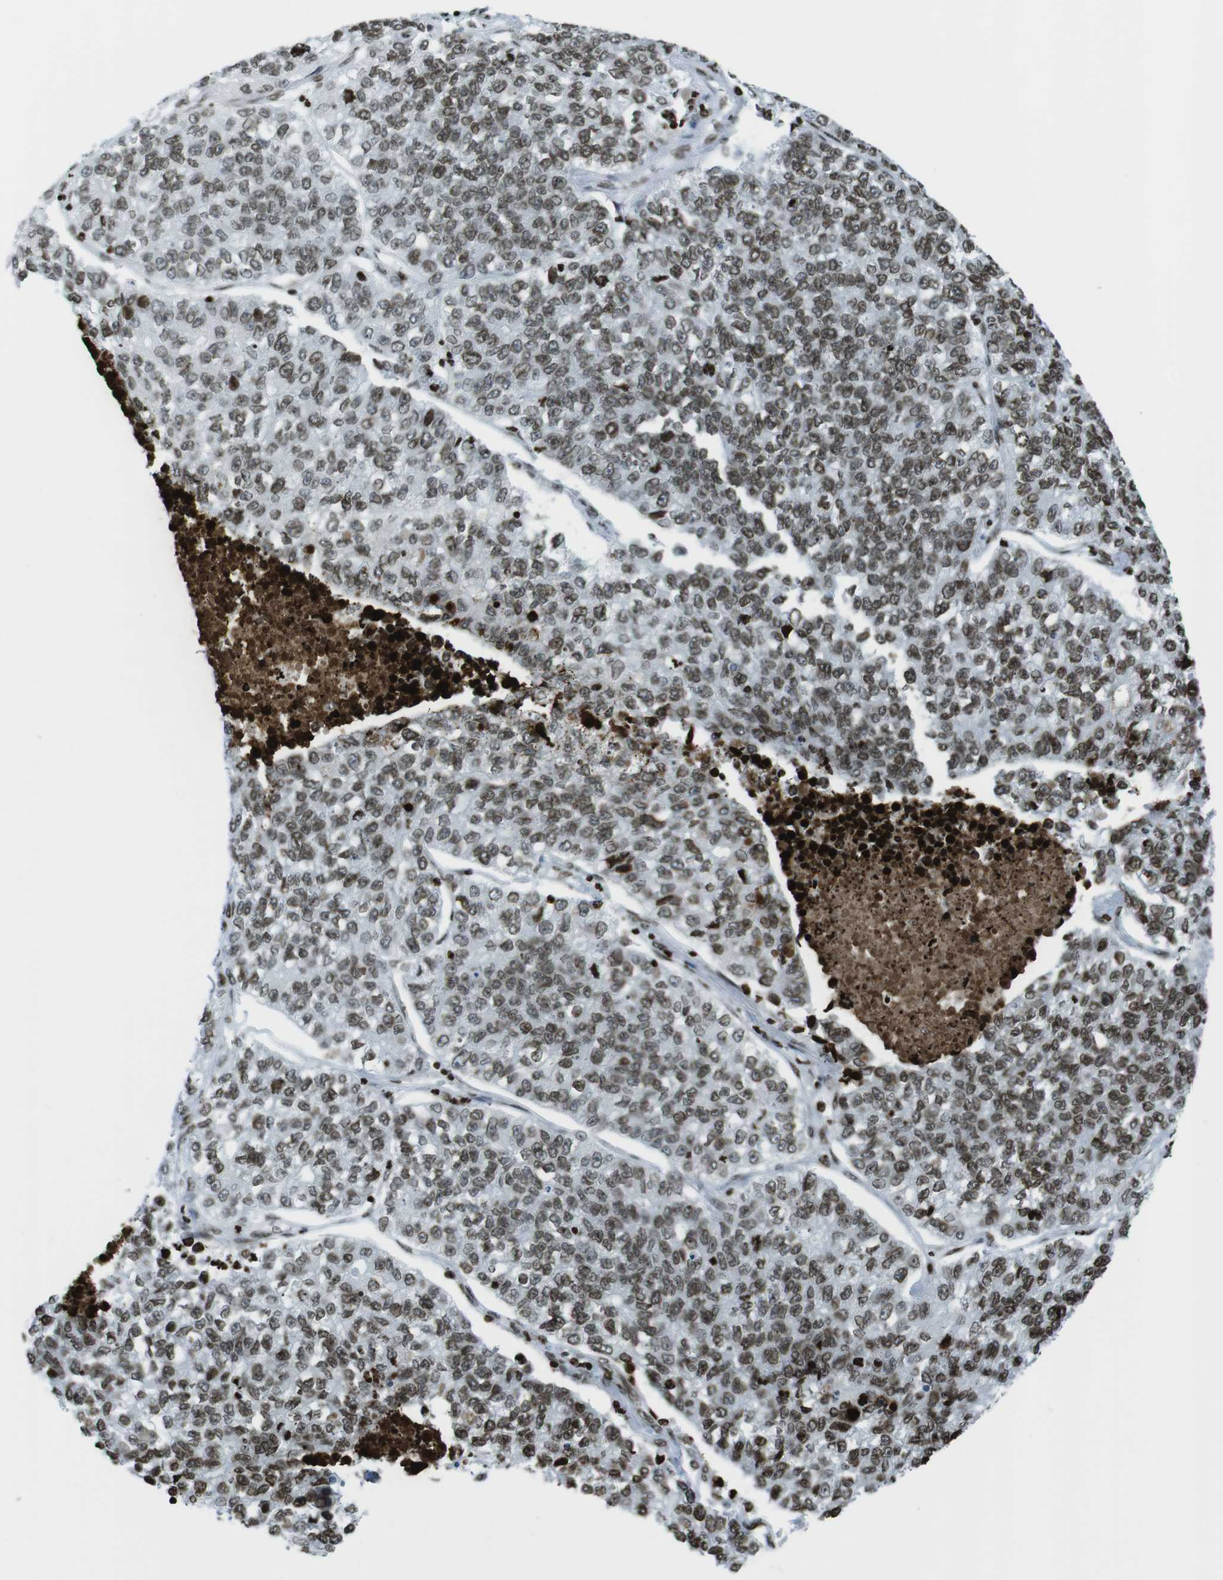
{"staining": {"intensity": "moderate", "quantity": ">75%", "location": "nuclear"}, "tissue": "lung cancer", "cell_type": "Tumor cells", "image_type": "cancer", "snomed": [{"axis": "morphology", "description": "Adenocarcinoma, NOS"}, {"axis": "topography", "description": "Lung"}], "caption": "The photomicrograph demonstrates staining of adenocarcinoma (lung), revealing moderate nuclear protein positivity (brown color) within tumor cells.", "gene": "H2AC8", "patient": {"sex": "male", "age": 49}}